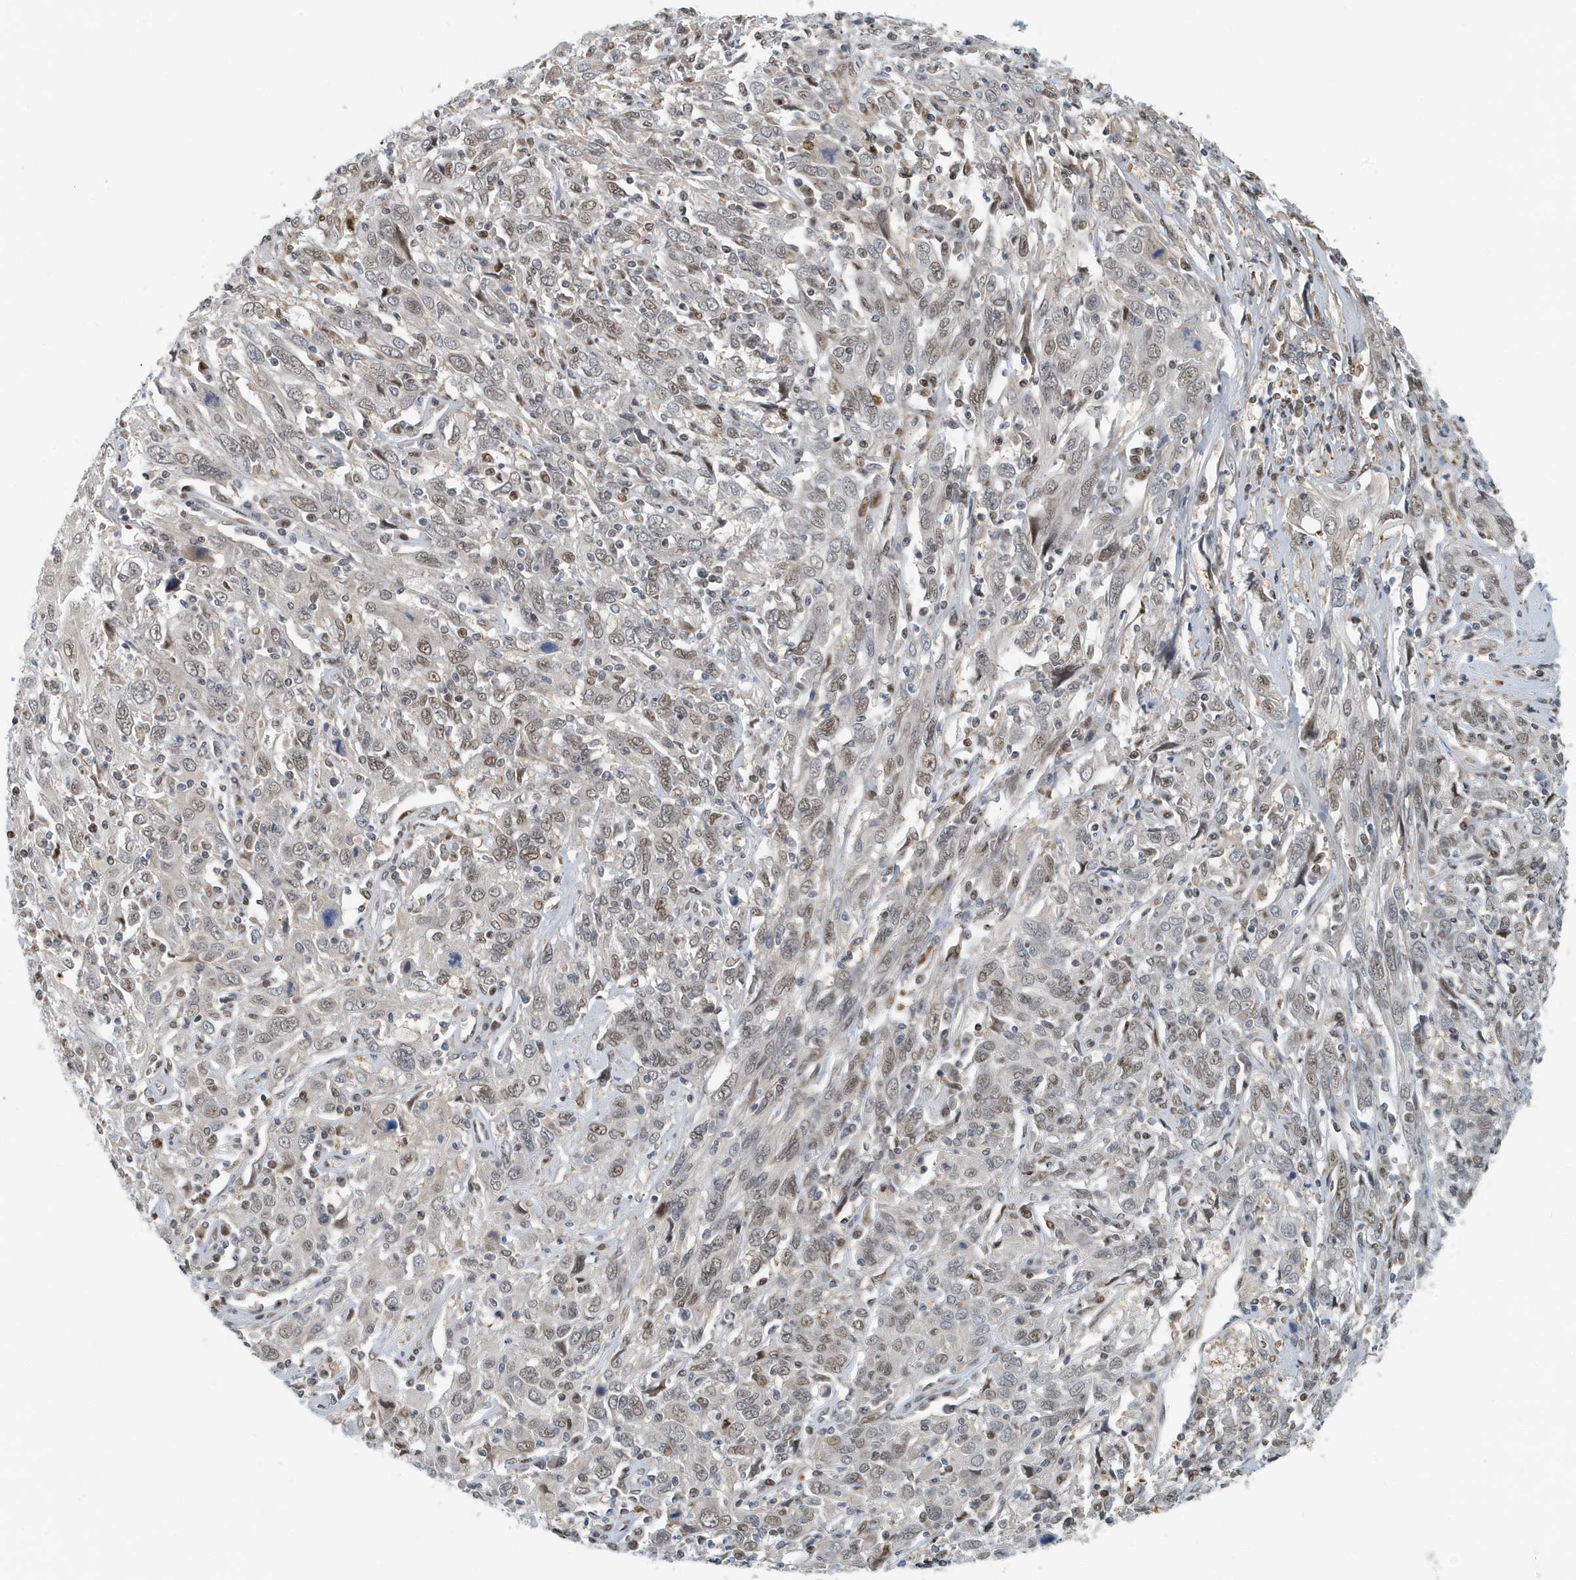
{"staining": {"intensity": "weak", "quantity": ">75%", "location": "nuclear"}, "tissue": "cervical cancer", "cell_type": "Tumor cells", "image_type": "cancer", "snomed": [{"axis": "morphology", "description": "Squamous cell carcinoma, NOS"}, {"axis": "topography", "description": "Cervix"}], "caption": "Immunohistochemistry of human cervical cancer (squamous cell carcinoma) reveals low levels of weak nuclear positivity in about >75% of tumor cells. Nuclei are stained in blue.", "gene": "KIF15", "patient": {"sex": "female", "age": 46}}